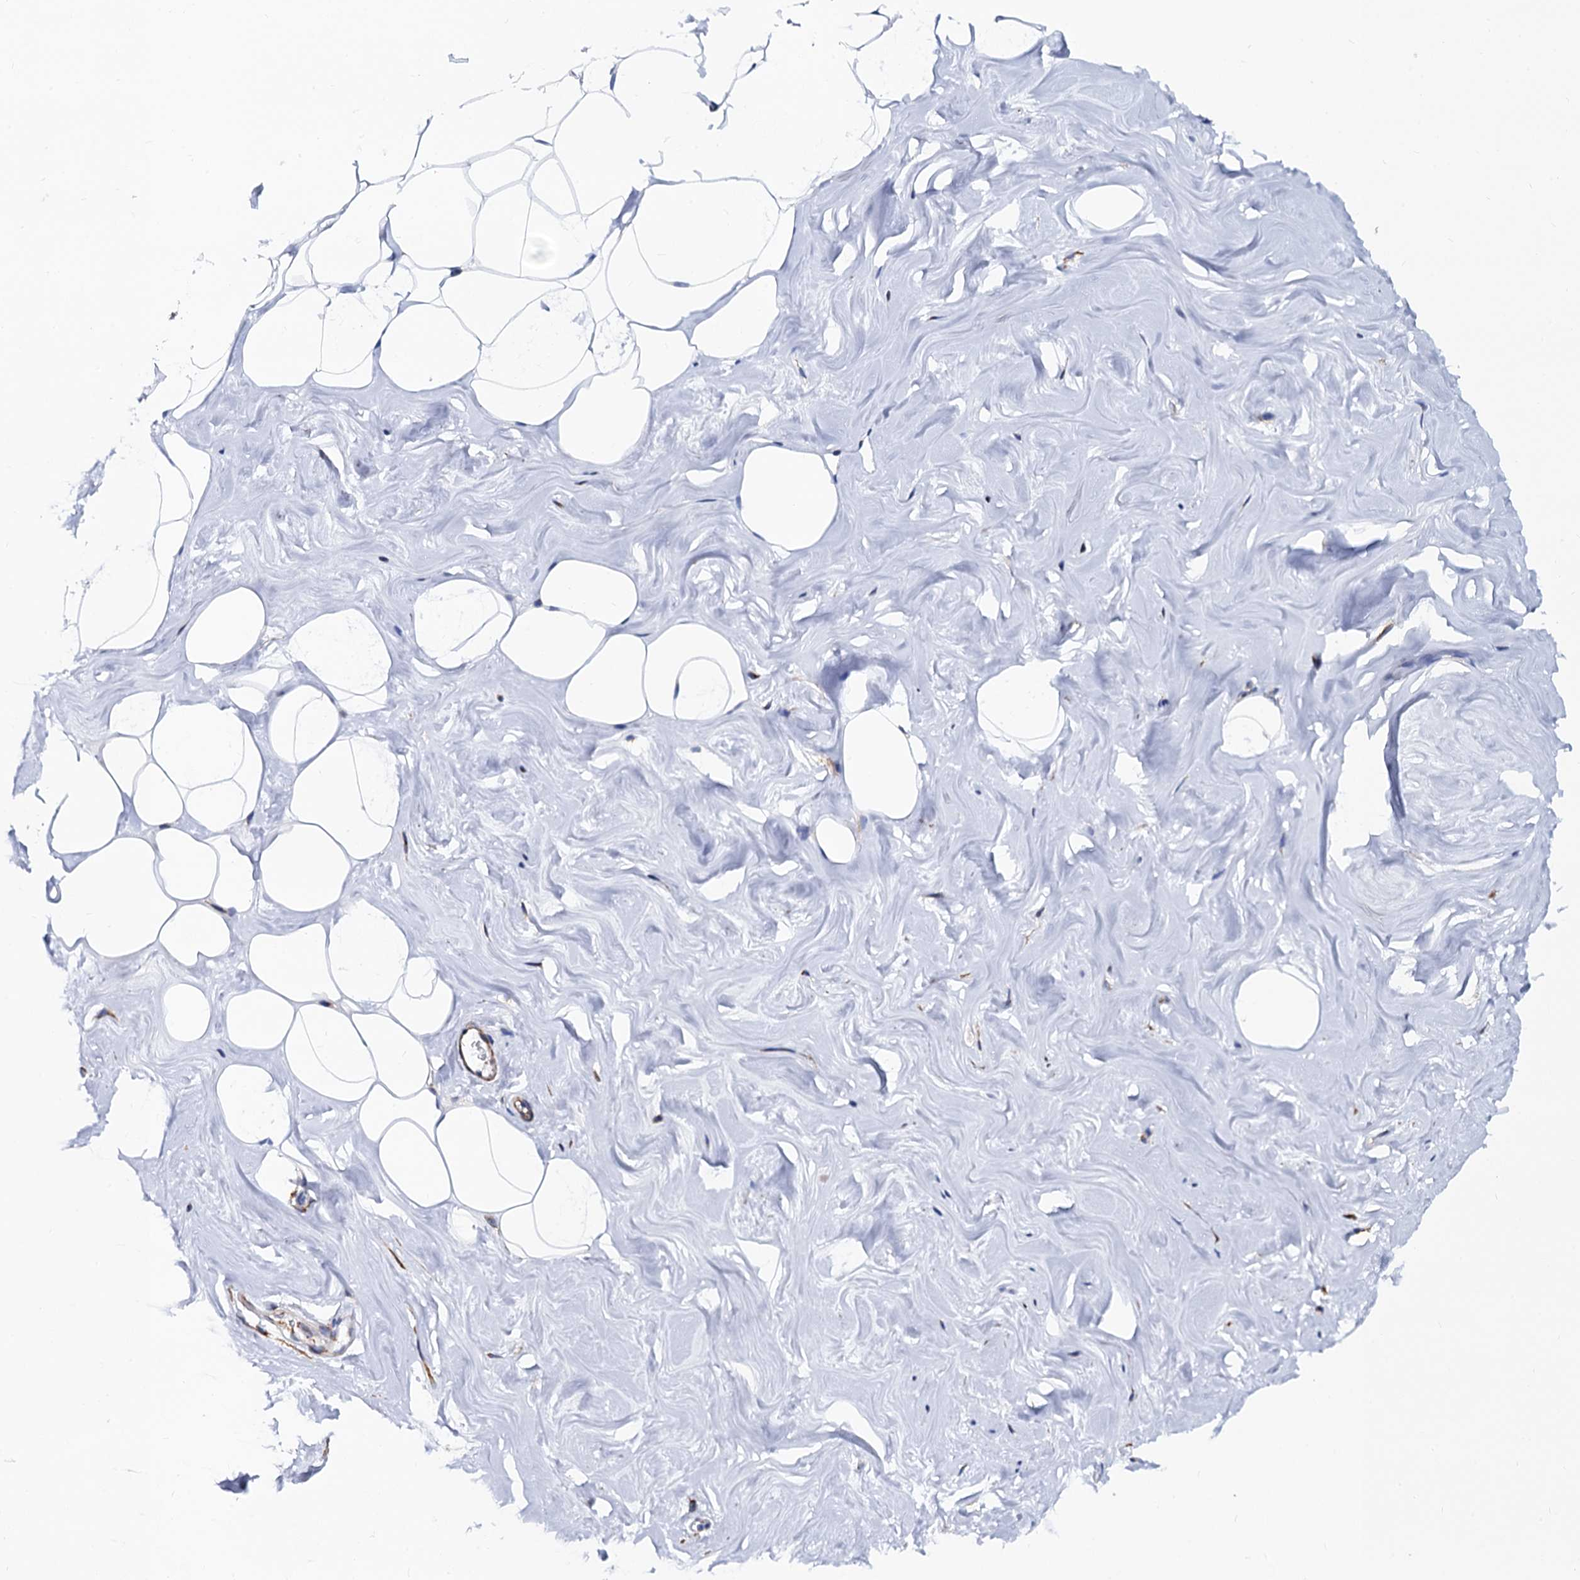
{"staining": {"intensity": "negative", "quantity": "none", "location": "none"}, "tissue": "adipose tissue", "cell_type": "Adipocytes", "image_type": "normal", "snomed": [{"axis": "morphology", "description": "Normal tissue, NOS"}, {"axis": "morphology", "description": "Fibrosis, NOS"}, {"axis": "topography", "description": "Breast"}, {"axis": "topography", "description": "Adipose tissue"}], "caption": "This is an IHC photomicrograph of benign human adipose tissue. There is no positivity in adipocytes.", "gene": "ZDHHC18", "patient": {"sex": "female", "age": 39}}